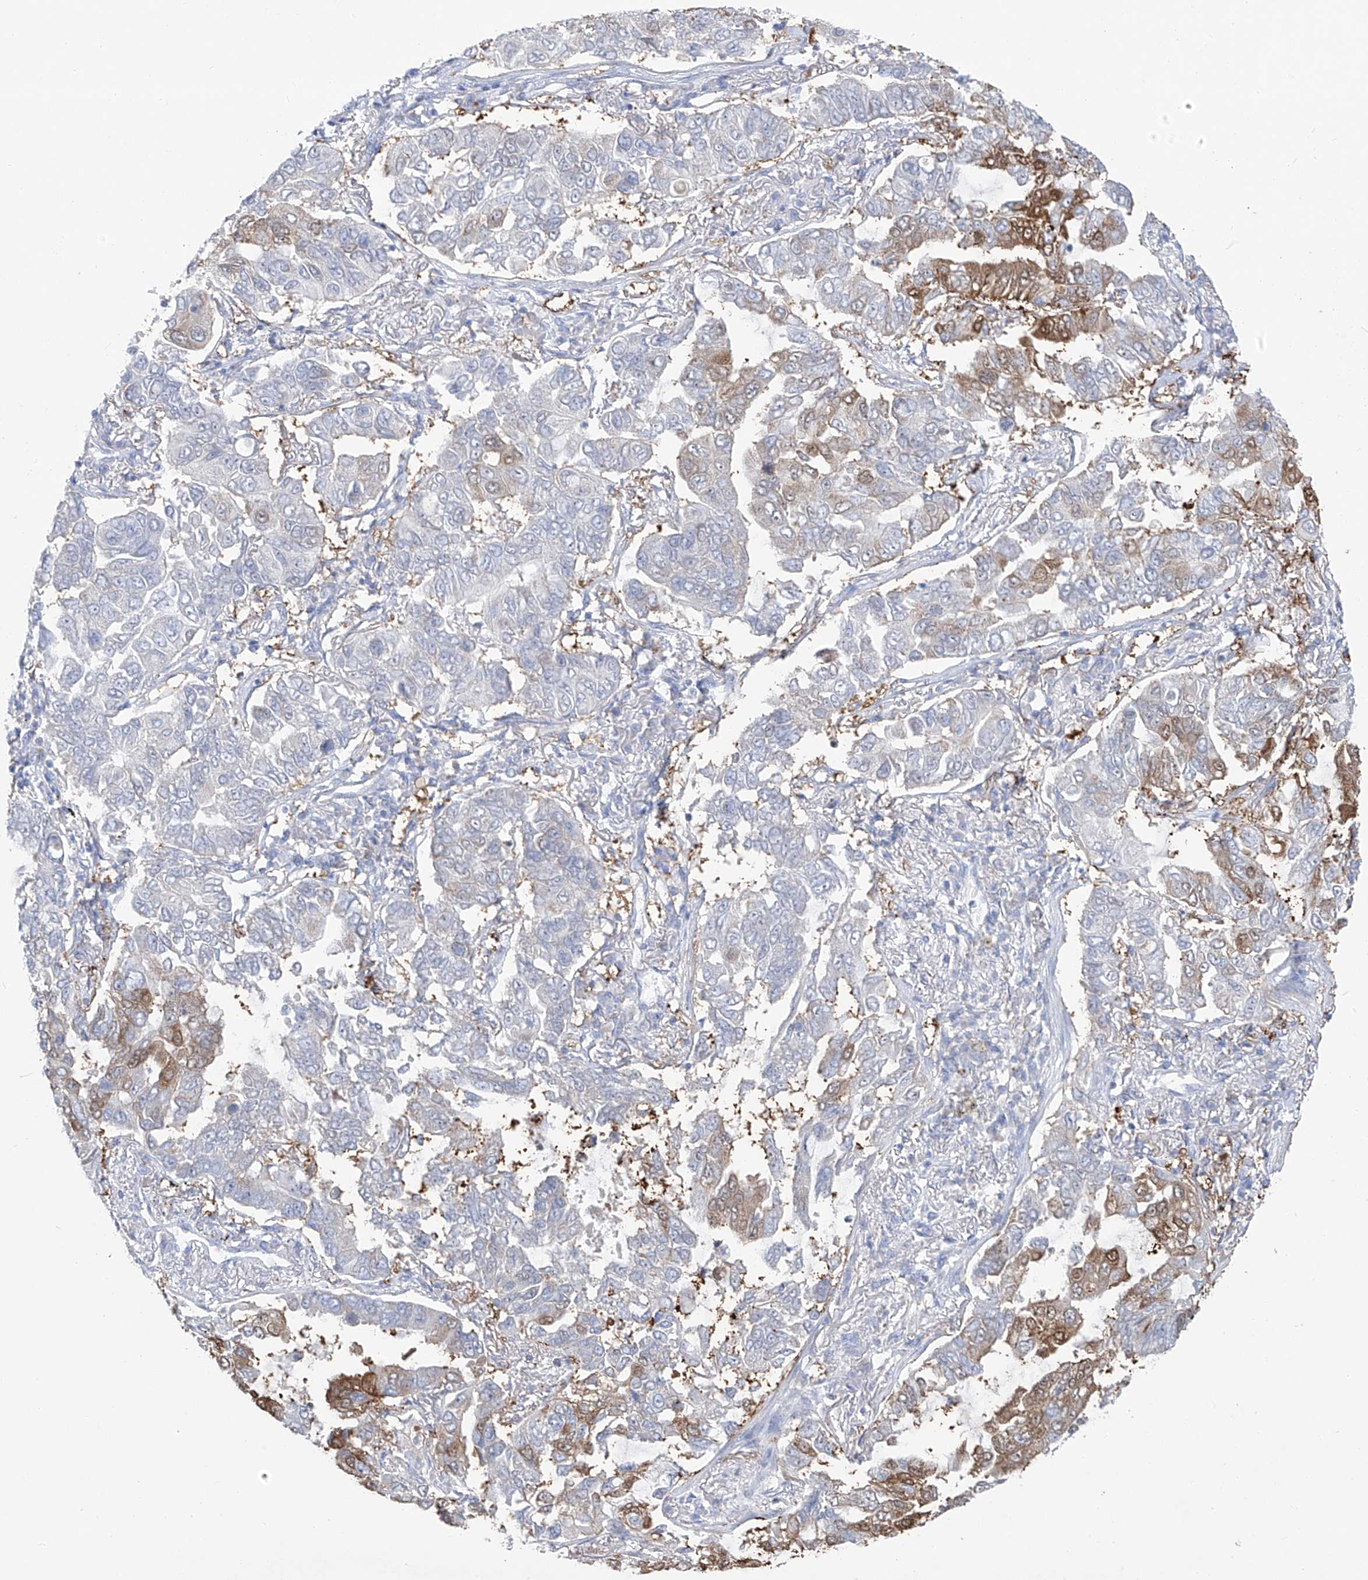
{"staining": {"intensity": "moderate", "quantity": "<25%", "location": "cytoplasmic/membranous"}, "tissue": "lung cancer", "cell_type": "Tumor cells", "image_type": "cancer", "snomed": [{"axis": "morphology", "description": "Adenocarcinoma, NOS"}, {"axis": "topography", "description": "Lung"}], "caption": "The image shows a brown stain indicating the presence of a protein in the cytoplasmic/membranous of tumor cells in lung adenocarcinoma. (Stains: DAB in brown, nuclei in blue, Microscopy: brightfield microscopy at high magnification).", "gene": "UFL1", "patient": {"sex": "male", "age": 64}}